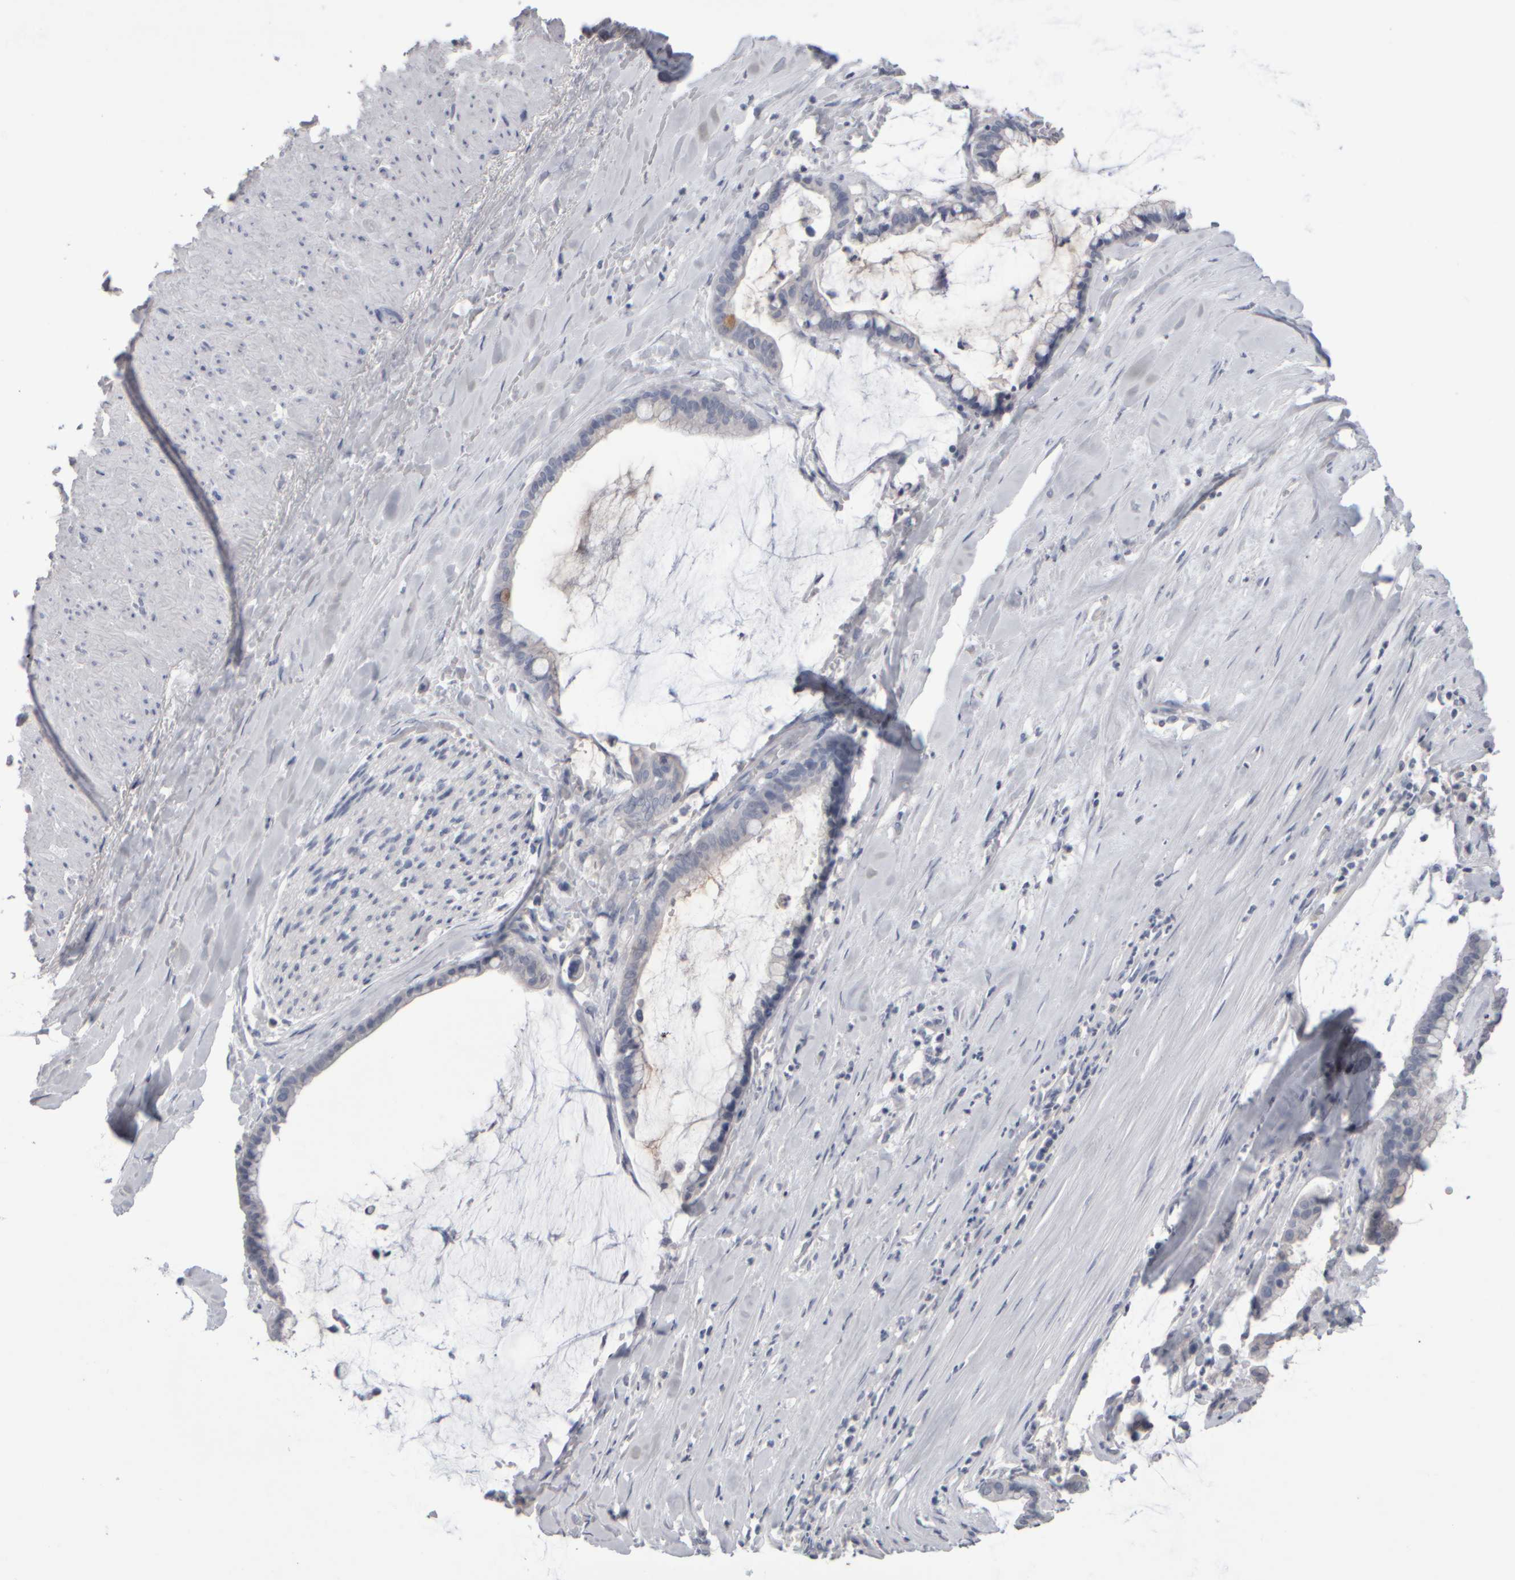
{"staining": {"intensity": "negative", "quantity": "none", "location": "none"}, "tissue": "pancreatic cancer", "cell_type": "Tumor cells", "image_type": "cancer", "snomed": [{"axis": "morphology", "description": "Adenocarcinoma, NOS"}, {"axis": "topography", "description": "Pancreas"}], "caption": "Pancreatic cancer stained for a protein using immunohistochemistry (IHC) displays no staining tumor cells.", "gene": "EPHX2", "patient": {"sex": "male", "age": 41}}